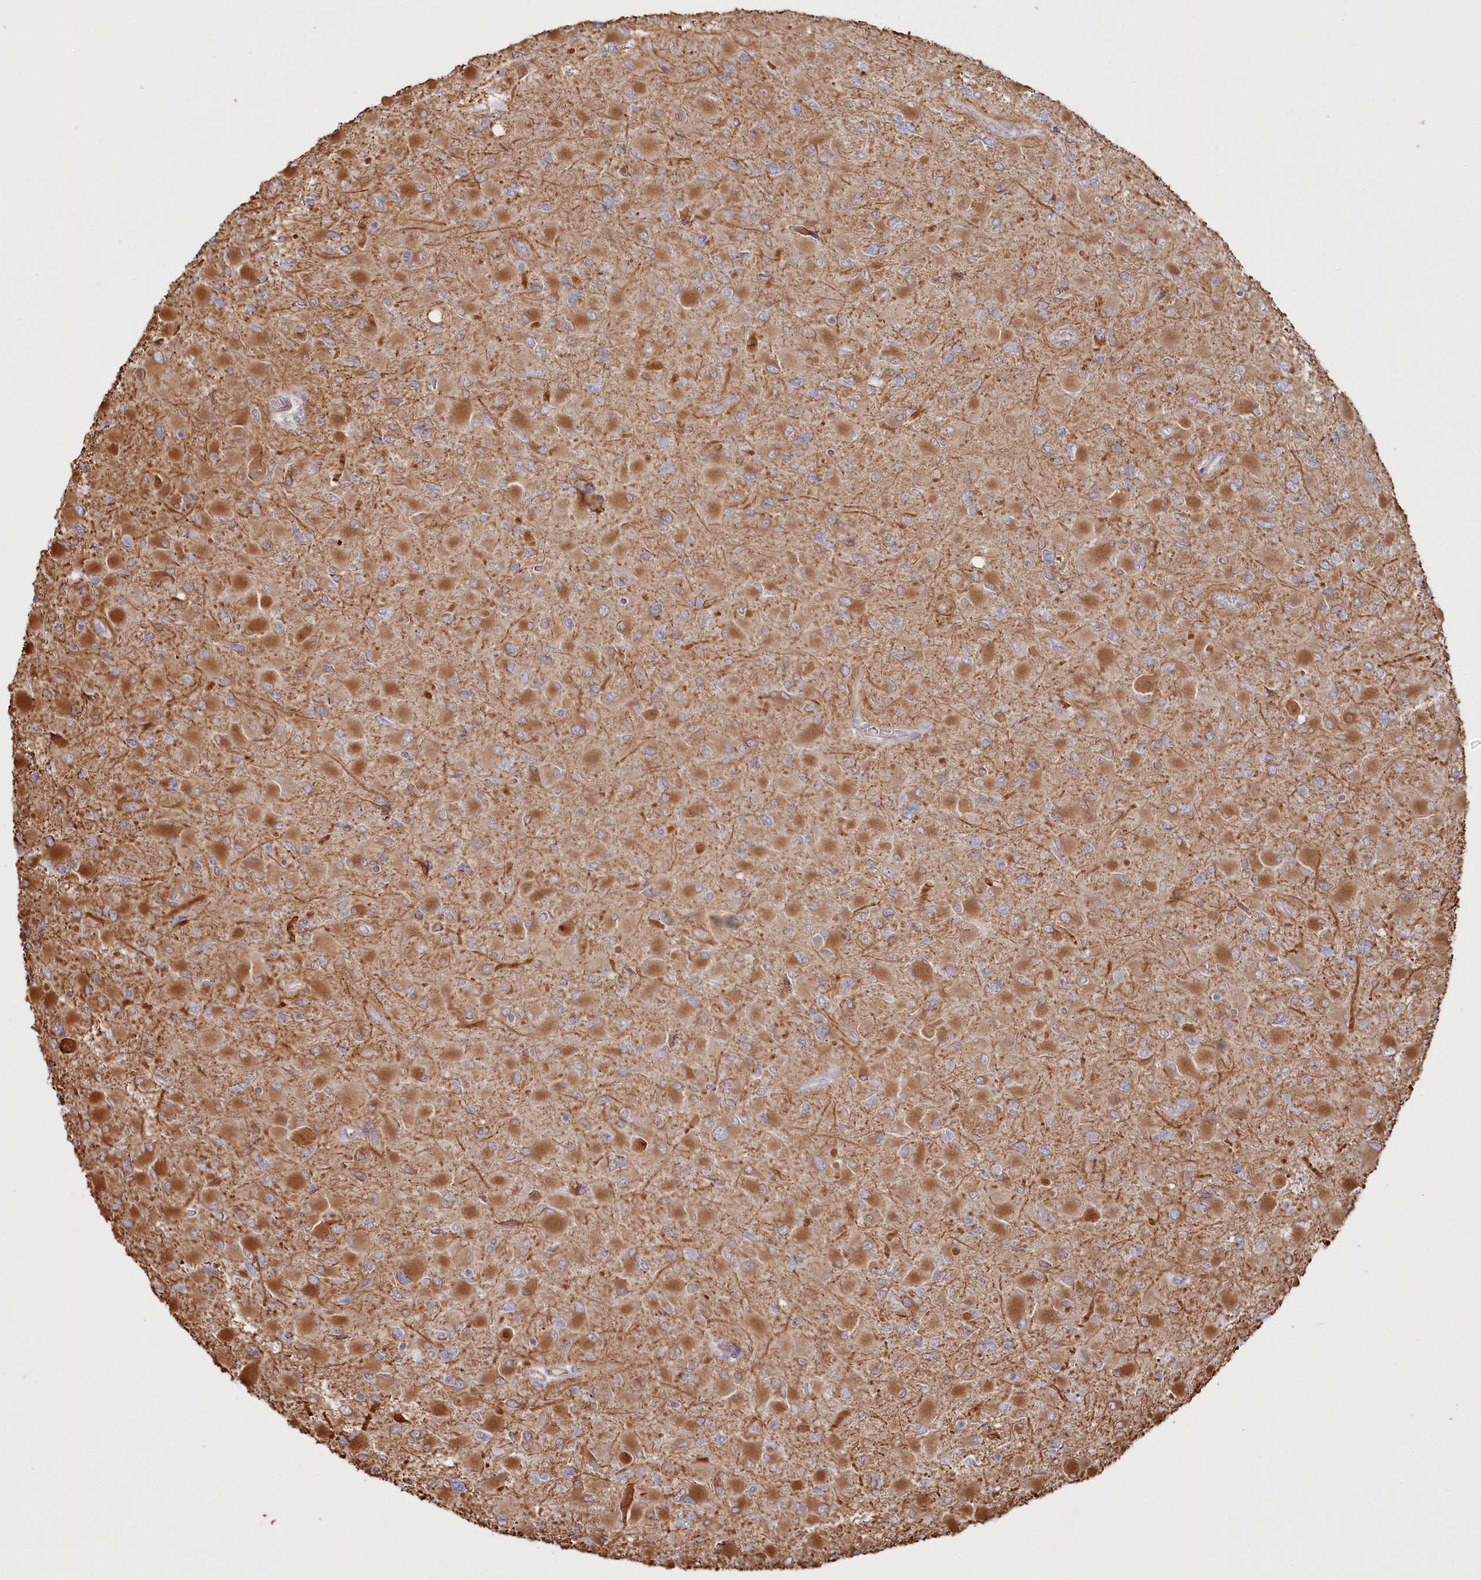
{"staining": {"intensity": "negative", "quantity": "none", "location": "none"}, "tissue": "glioma", "cell_type": "Tumor cells", "image_type": "cancer", "snomed": [{"axis": "morphology", "description": "Glioma, malignant, High grade"}, {"axis": "topography", "description": "Cerebral cortex"}], "caption": "Protein analysis of malignant glioma (high-grade) exhibits no significant staining in tumor cells.", "gene": "TTC1", "patient": {"sex": "female", "age": 36}}